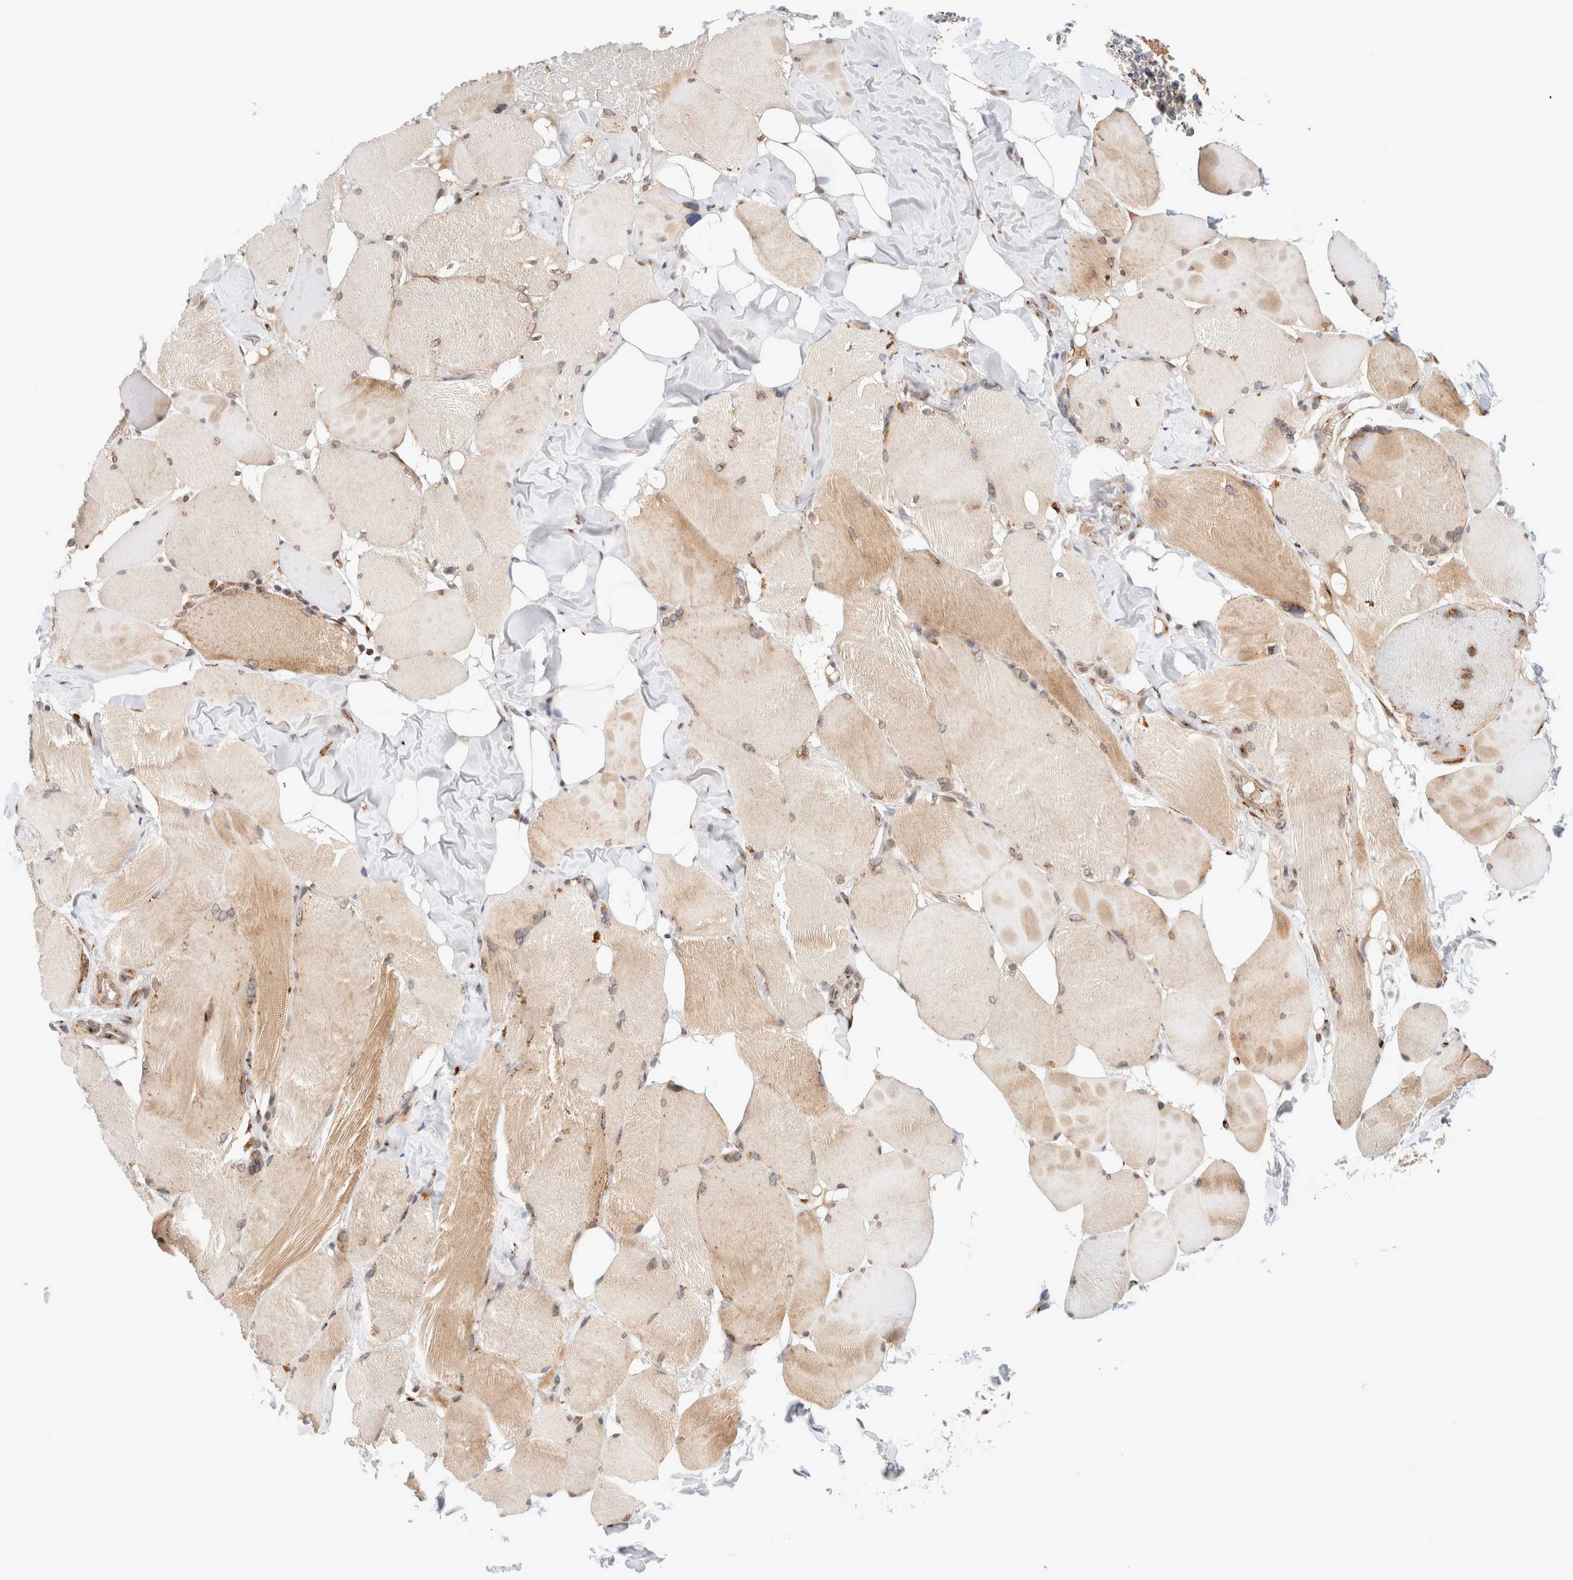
{"staining": {"intensity": "weak", "quantity": ">75%", "location": "cytoplasmic/membranous,nuclear"}, "tissue": "skeletal muscle", "cell_type": "Myocytes", "image_type": "normal", "snomed": [{"axis": "morphology", "description": "Normal tissue, NOS"}, {"axis": "topography", "description": "Skin"}, {"axis": "topography", "description": "Skeletal muscle"}], "caption": "An IHC image of benign tissue is shown. Protein staining in brown labels weak cytoplasmic/membranous,nuclear positivity in skeletal muscle within myocytes. The protein of interest is shown in brown color, while the nuclei are stained blue.", "gene": "GCN1", "patient": {"sex": "male", "age": 83}}